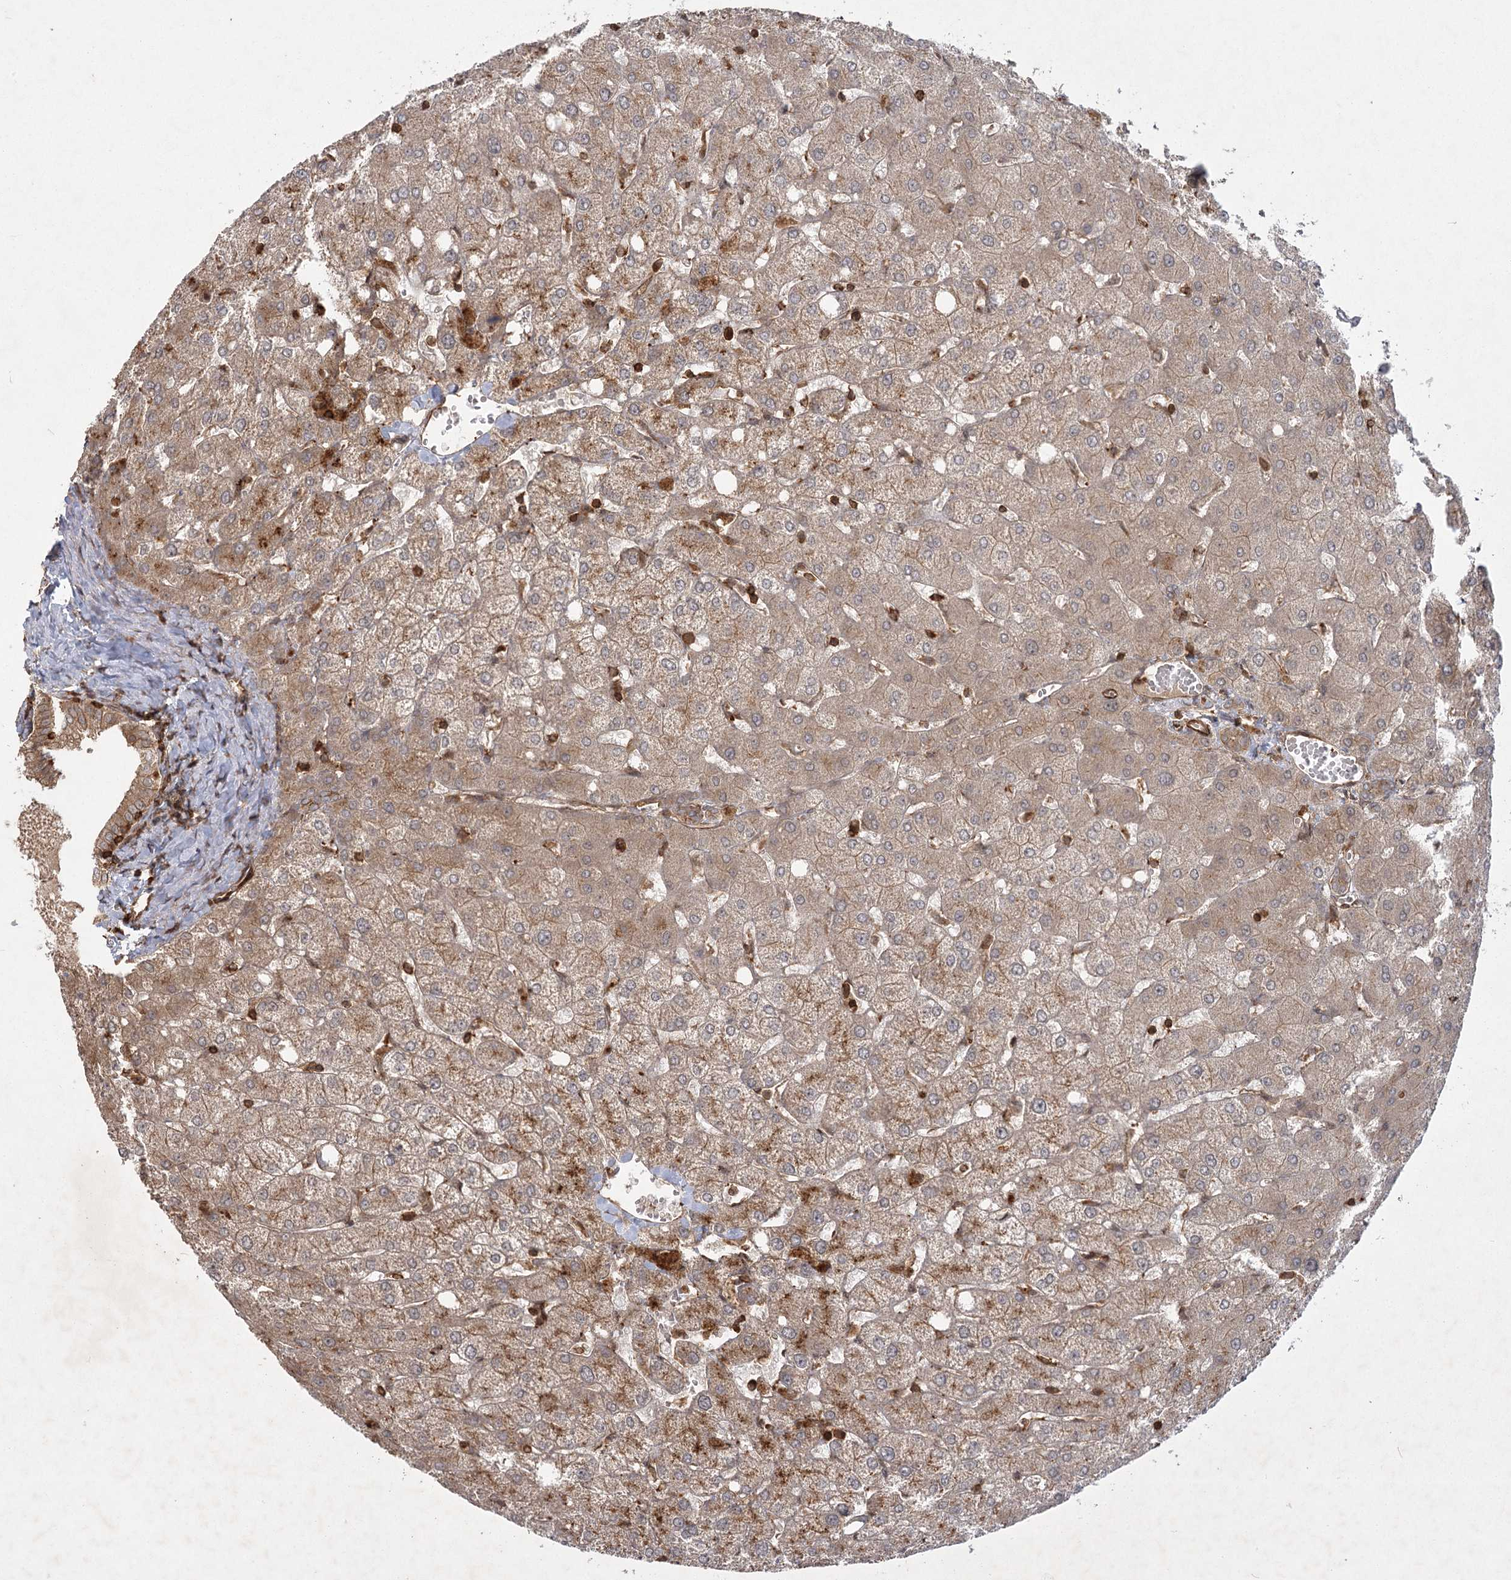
{"staining": {"intensity": "moderate", "quantity": ">75%", "location": "cytoplasmic/membranous"}, "tissue": "liver", "cell_type": "Cholangiocytes", "image_type": "normal", "snomed": [{"axis": "morphology", "description": "Normal tissue, NOS"}, {"axis": "topography", "description": "Liver"}], "caption": "Moderate cytoplasmic/membranous protein positivity is identified in approximately >75% of cholangiocytes in liver. Nuclei are stained in blue.", "gene": "MDFIC", "patient": {"sex": "female", "age": 54}}